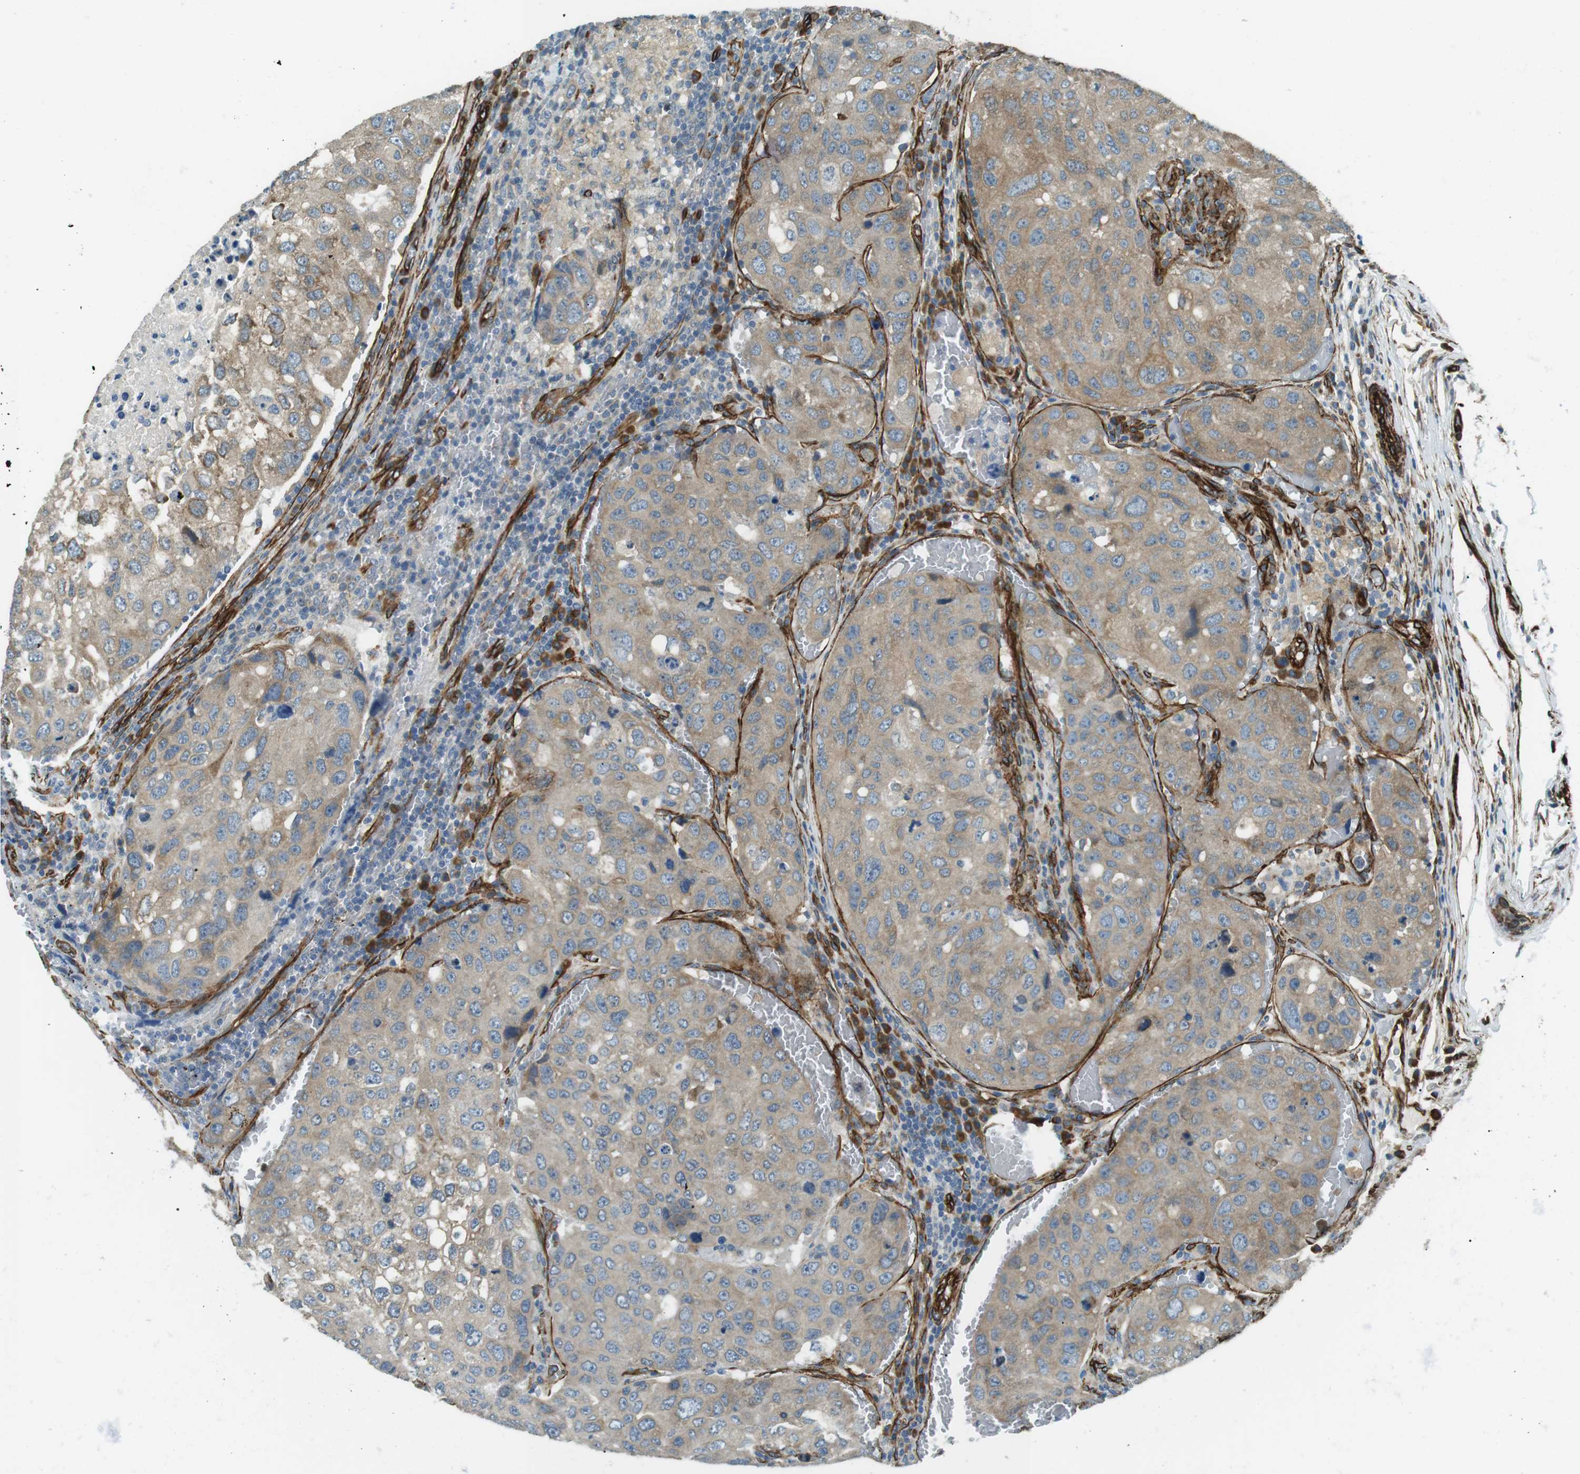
{"staining": {"intensity": "weak", "quantity": ">75%", "location": "cytoplasmic/membranous"}, "tissue": "urothelial cancer", "cell_type": "Tumor cells", "image_type": "cancer", "snomed": [{"axis": "morphology", "description": "Urothelial carcinoma, High grade"}, {"axis": "topography", "description": "Lymph node"}, {"axis": "topography", "description": "Urinary bladder"}], "caption": "Weak cytoplasmic/membranous protein staining is appreciated in about >75% of tumor cells in high-grade urothelial carcinoma.", "gene": "ODR4", "patient": {"sex": "male", "age": 51}}